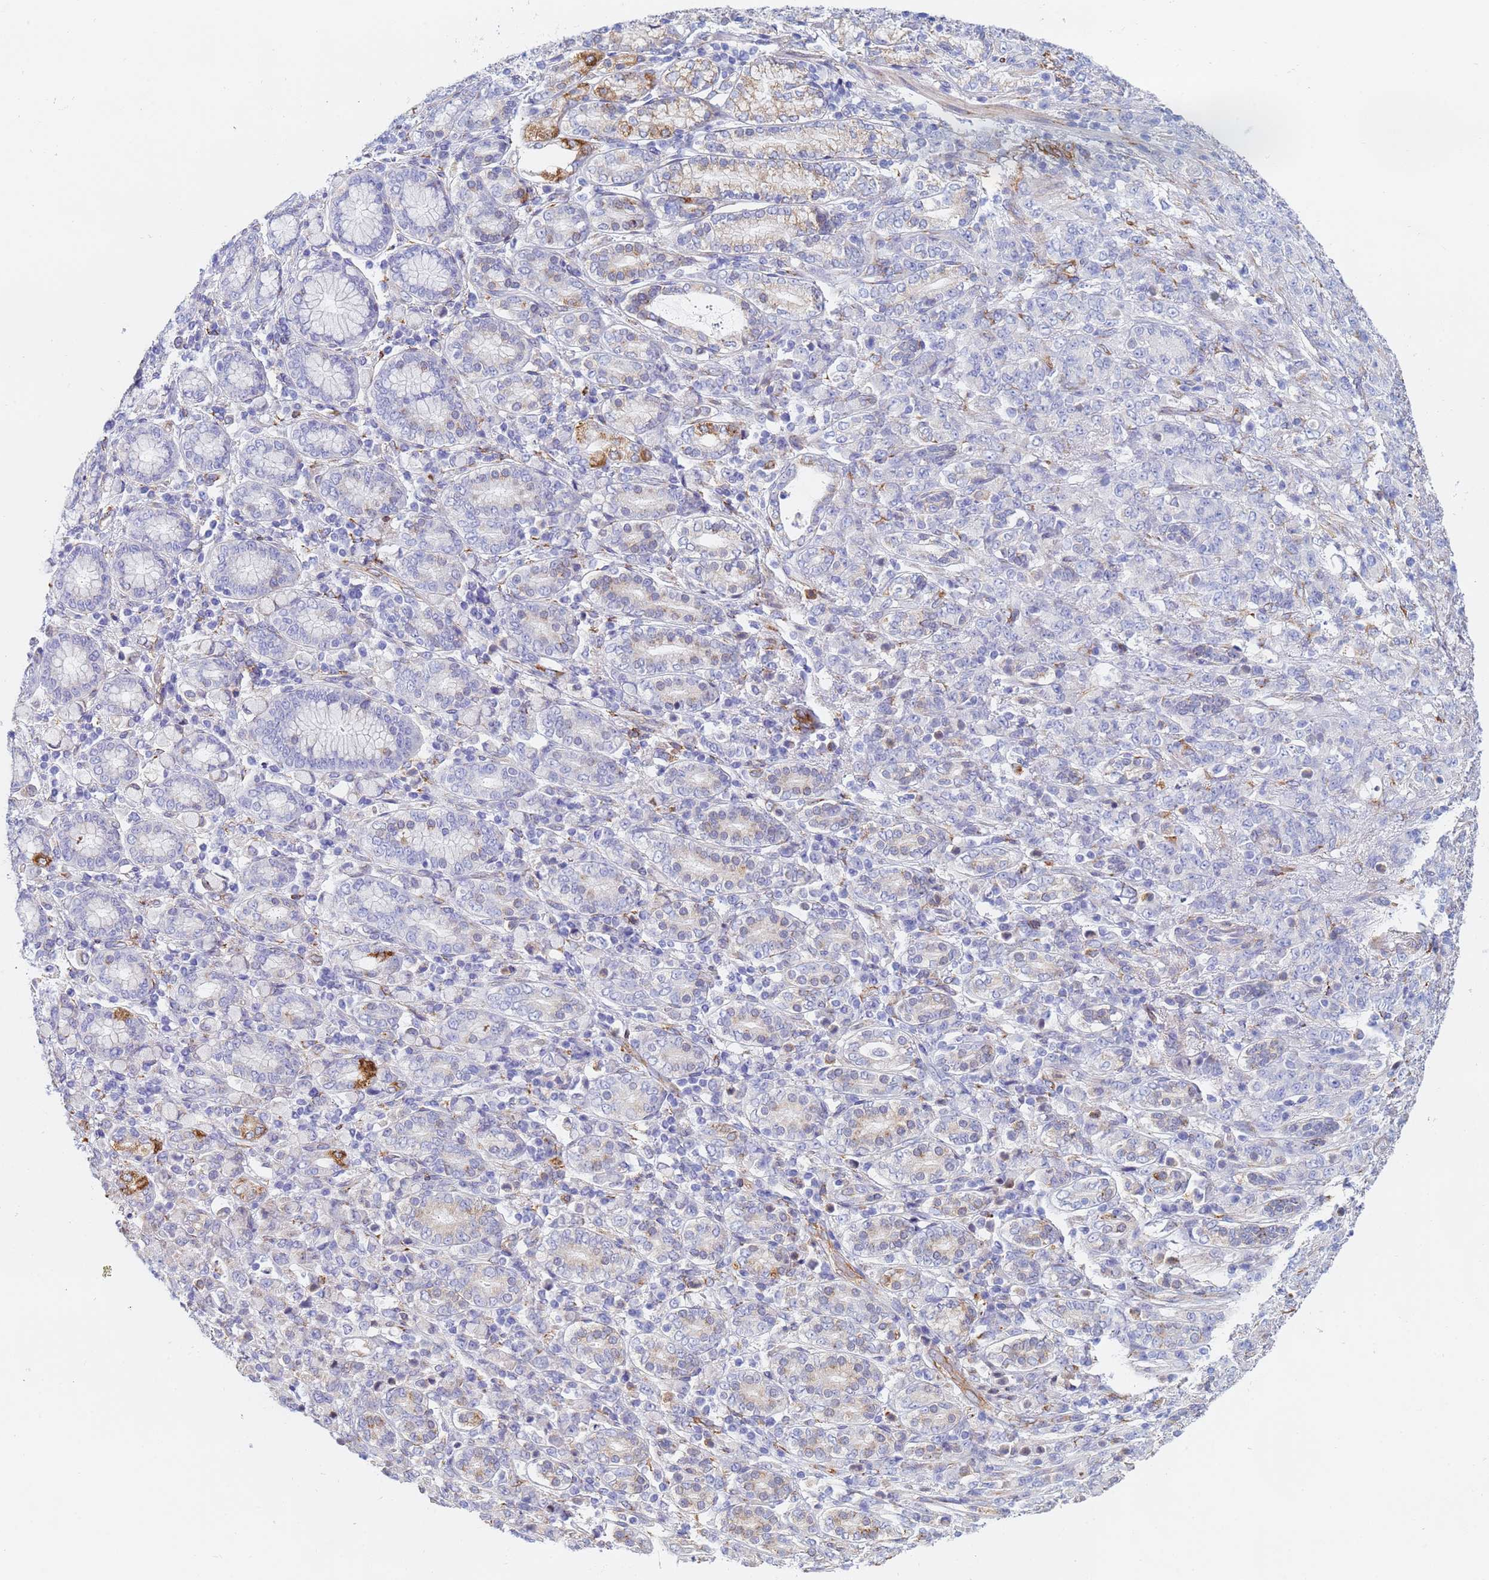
{"staining": {"intensity": "negative", "quantity": "none", "location": "none"}, "tissue": "stomach cancer", "cell_type": "Tumor cells", "image_type": "cancer", "snomed": [{"axis": "morphology", "description": "Adenocarcinoma, NOS"}, {"axis": "topography", "description": "Stomach"}], "caption": "Immunohistochemistry image of stomach cancer (adenocarcinoma) stained for a protein (brown), which reveals no positivity in tumor cells.", "gene": "GDAP2", "patient": {"sex": "female", "age": 79}}